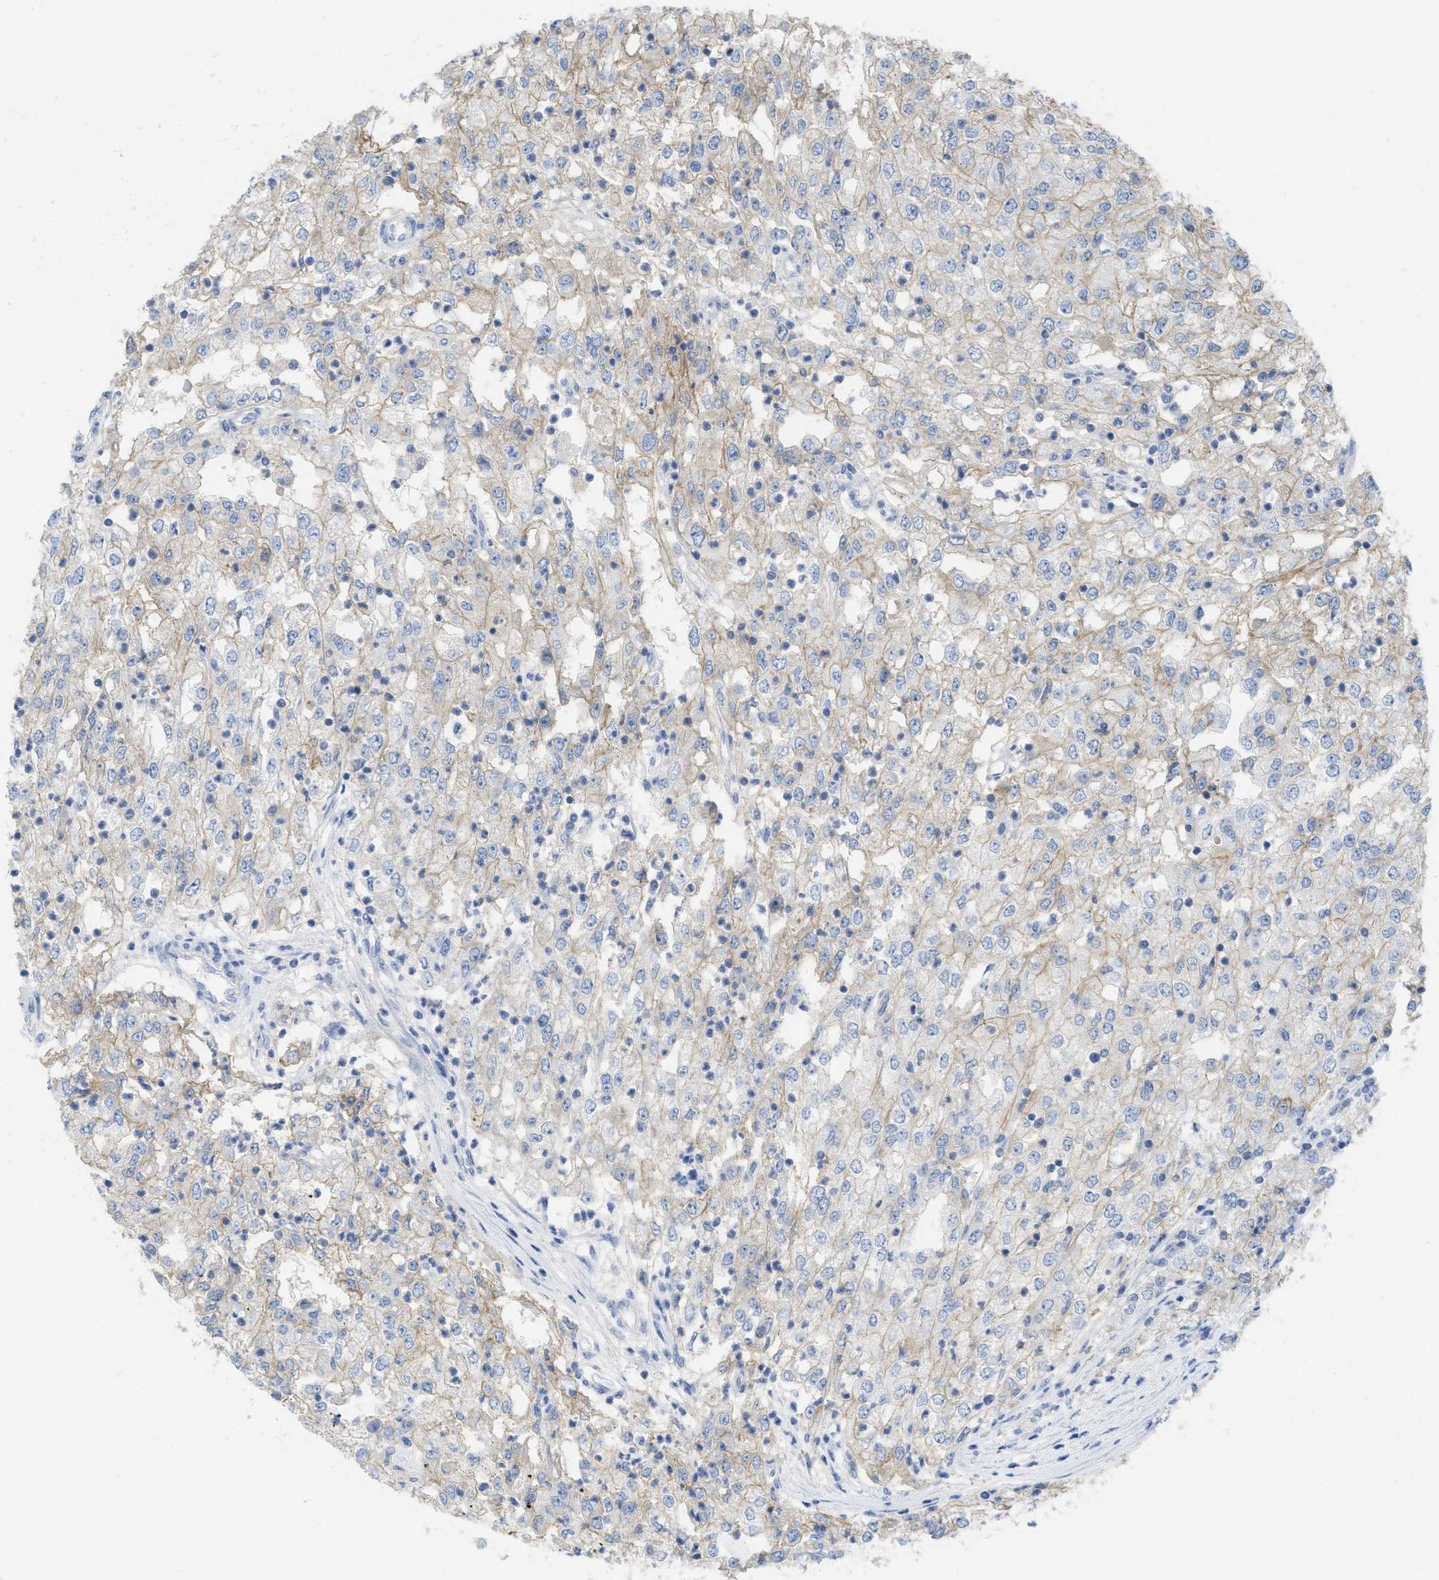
{"staining": {"intensity": "weak", "quantity": ">75%", "location": "cytoplasmic/membranous"}, "tissue": "renal cancer", "cell_type": "Tumor cells", "image_type": "cancer", "snomed": [{"axis": "morphology", "description": "Adenocarcinoma, NOS"}, {"axis": "topography", "description": "Kidney"}], "caption": "This histopathology image displays immunohistochemistry staining of human renal cancer (adenocarcinoma), with low weak cytoplasmic/membranous expression in approximately >75% of tumor cells.", "gene": "CNNM4", "patient": {"sex": "female", "age": 54}}